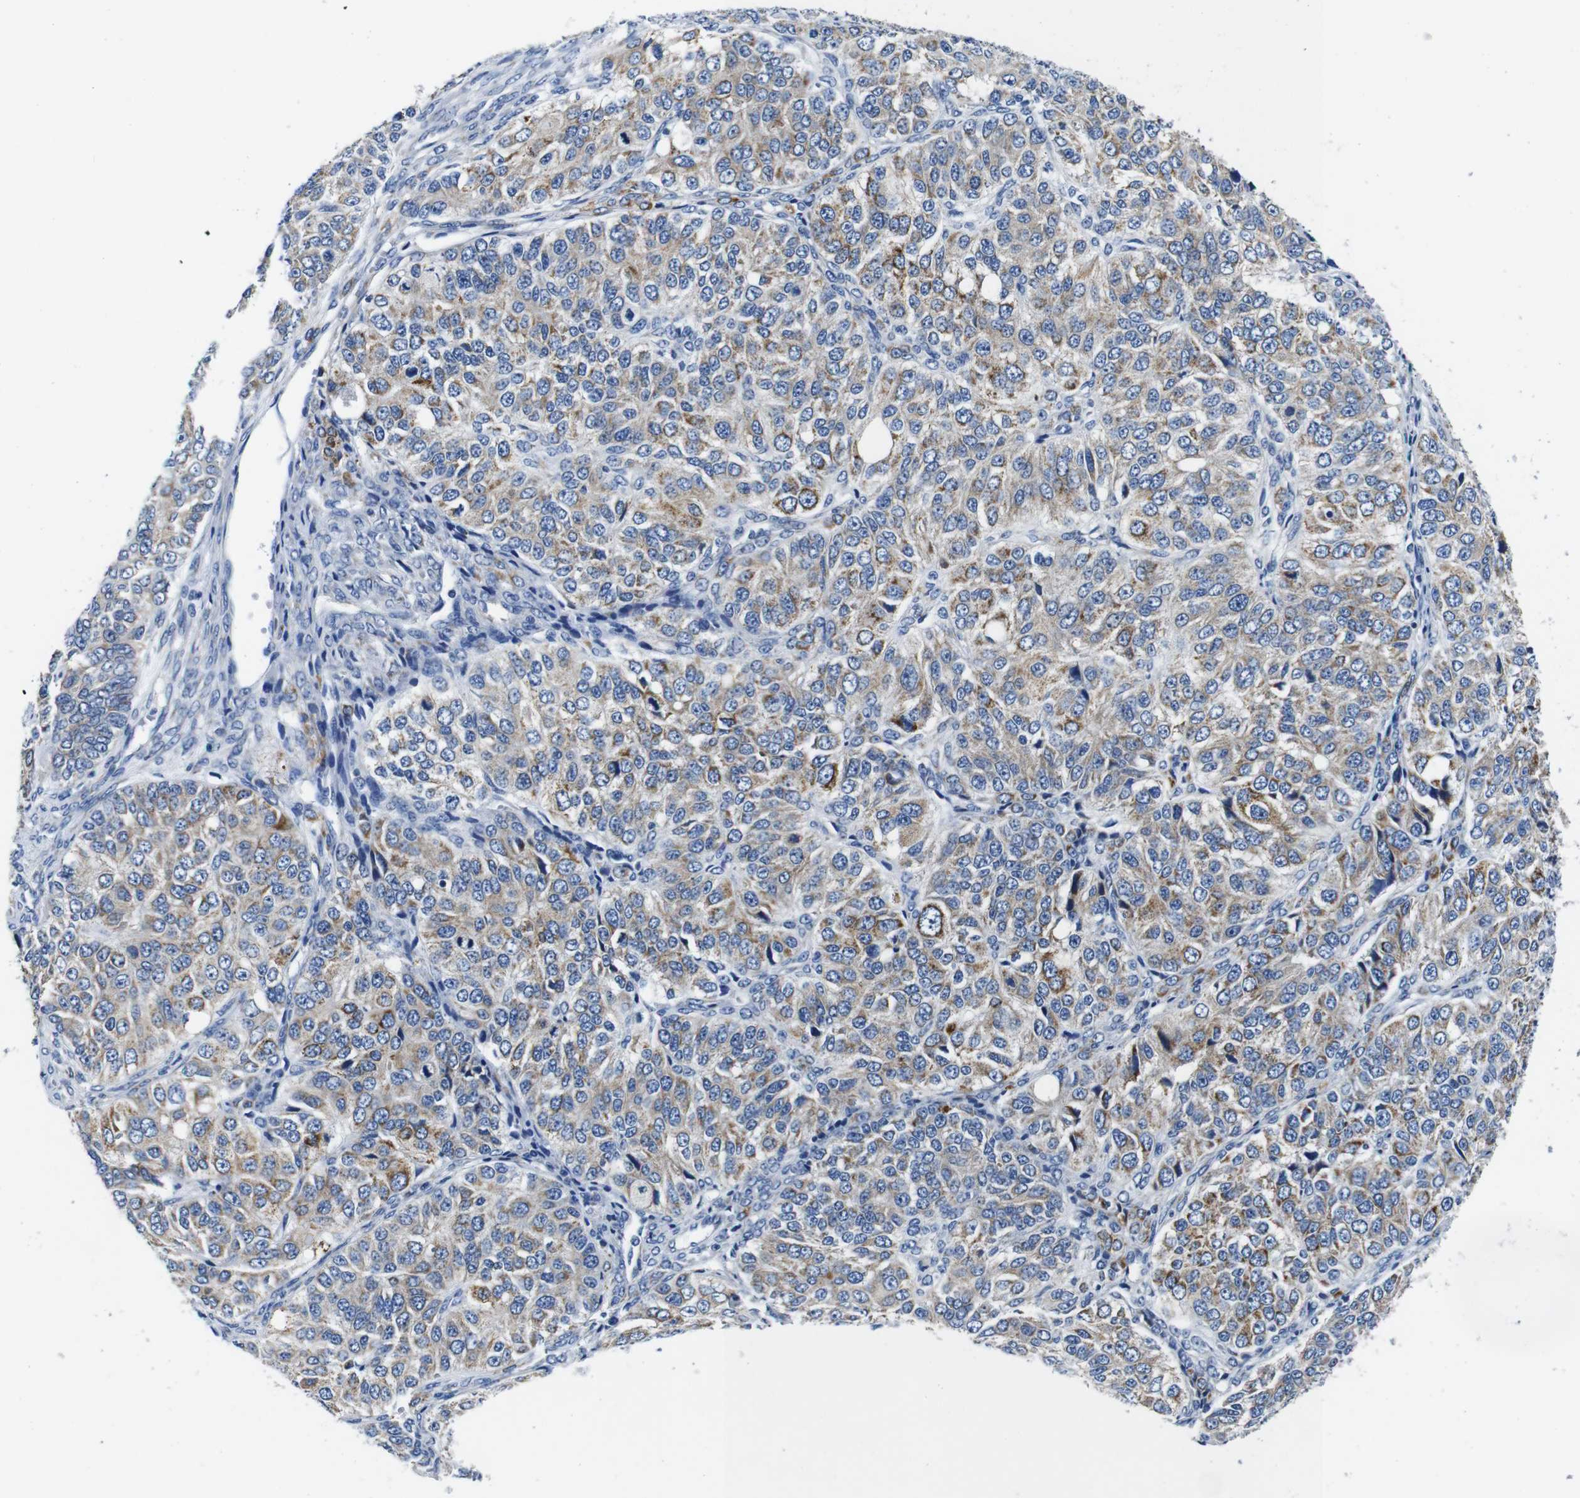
{"staining": {"intensity": "weak", "quantity": "25%-75%", "location": "cytoplasmic/membranous"}, "tissue": "ovarian cancer", "cell_type": "Tumor cells", "image_type": "cancer", "snomed": [{"axis": "morphology", "description": "Carcinoma, endometroid"}, {"axis": "topography", "description": "Ovary"}], "caption": "Immunohistochemical staining of human ovarian endometroid carcinoma reveals weak cytoplasmic/membranous protein positivity in about 25%-75% of tumor cells.", "gene": "SNX19", "patient": {"sex": "female", "age": 51}}